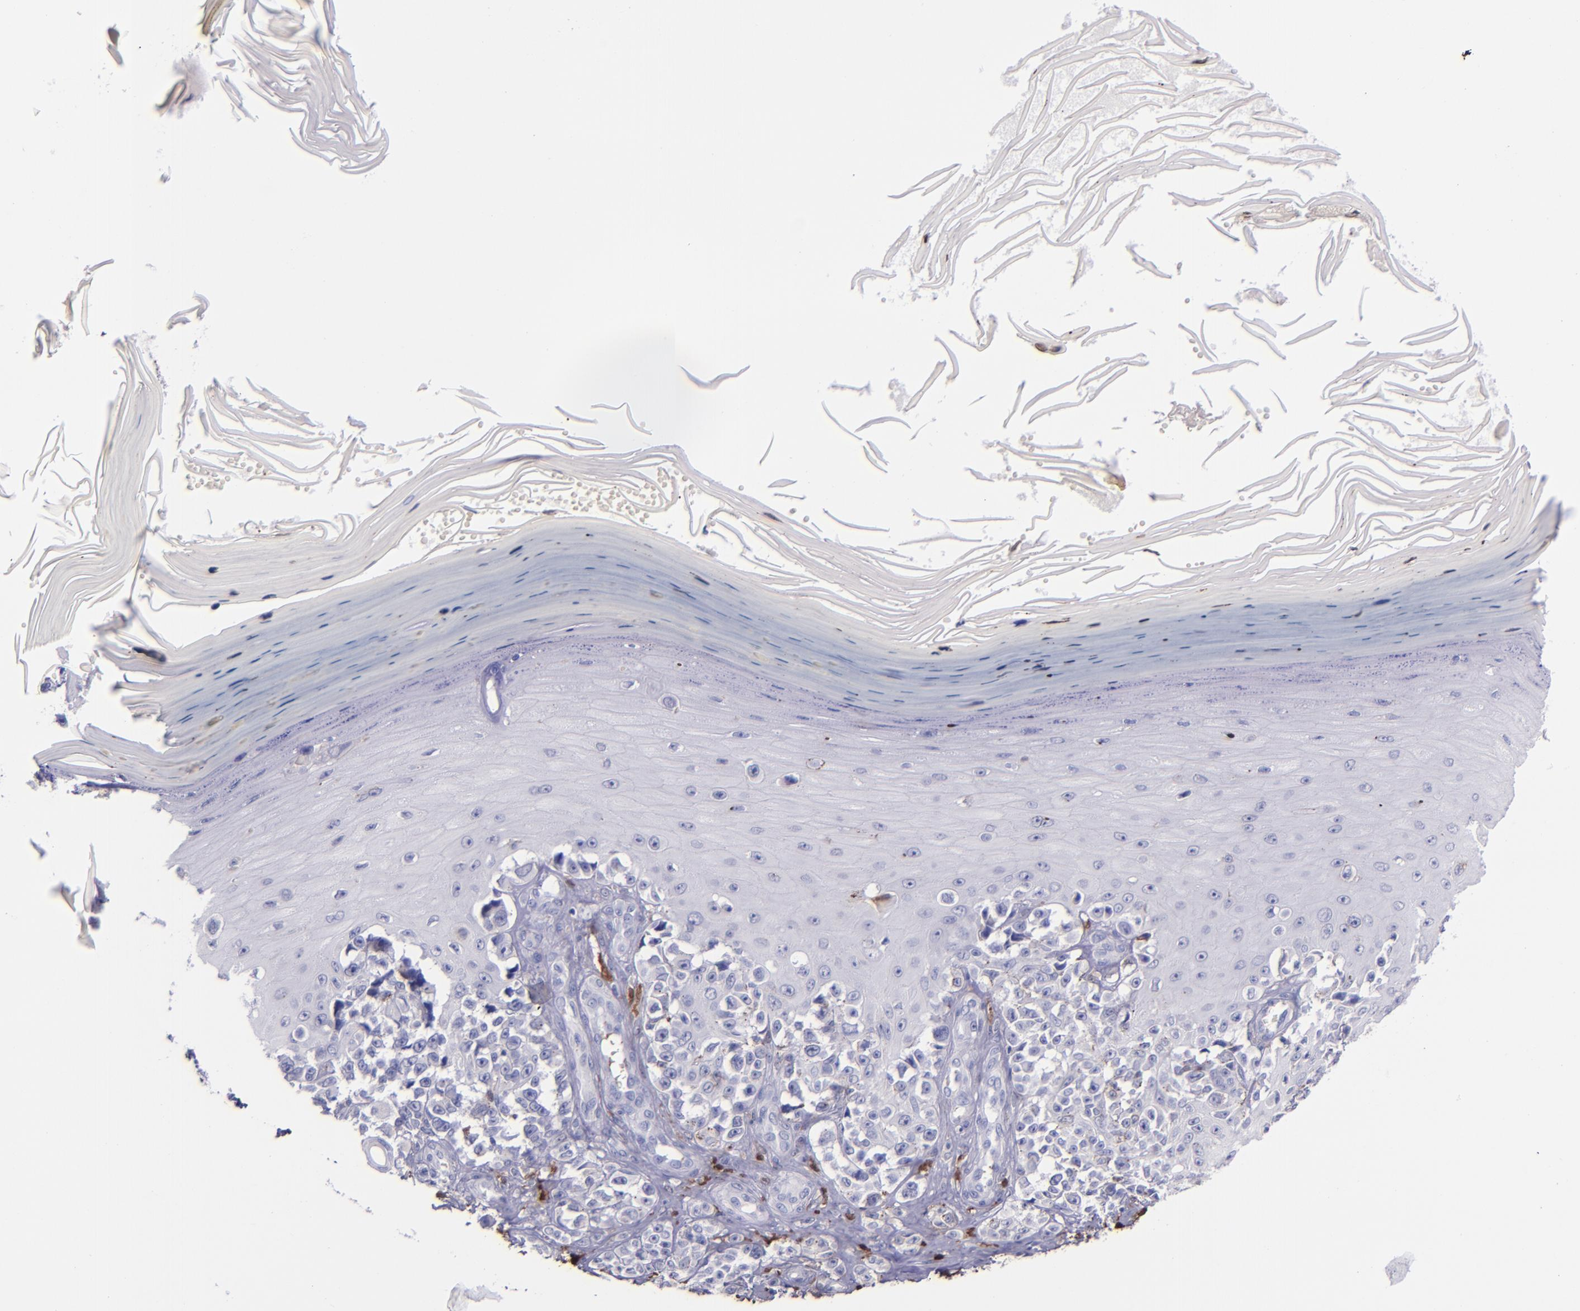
{"staining": {"intensity": "negative", "quantity": "none", "location": "none"}, "tissue": "melanoma", "cell_type": "Tumor cells", "image_type": "cancer", "snomed": [{"axis": "morphology", "description": "Malignant melanoma, NOS"}, {"axis": "topography", "description": "Skin"}], "caption": "This is an immunohistochemistry histopathology image of melanoma. There is no staining in tumor cells.", "gene": "F13A1", "patient": {"sex": "female", "age": 82}}